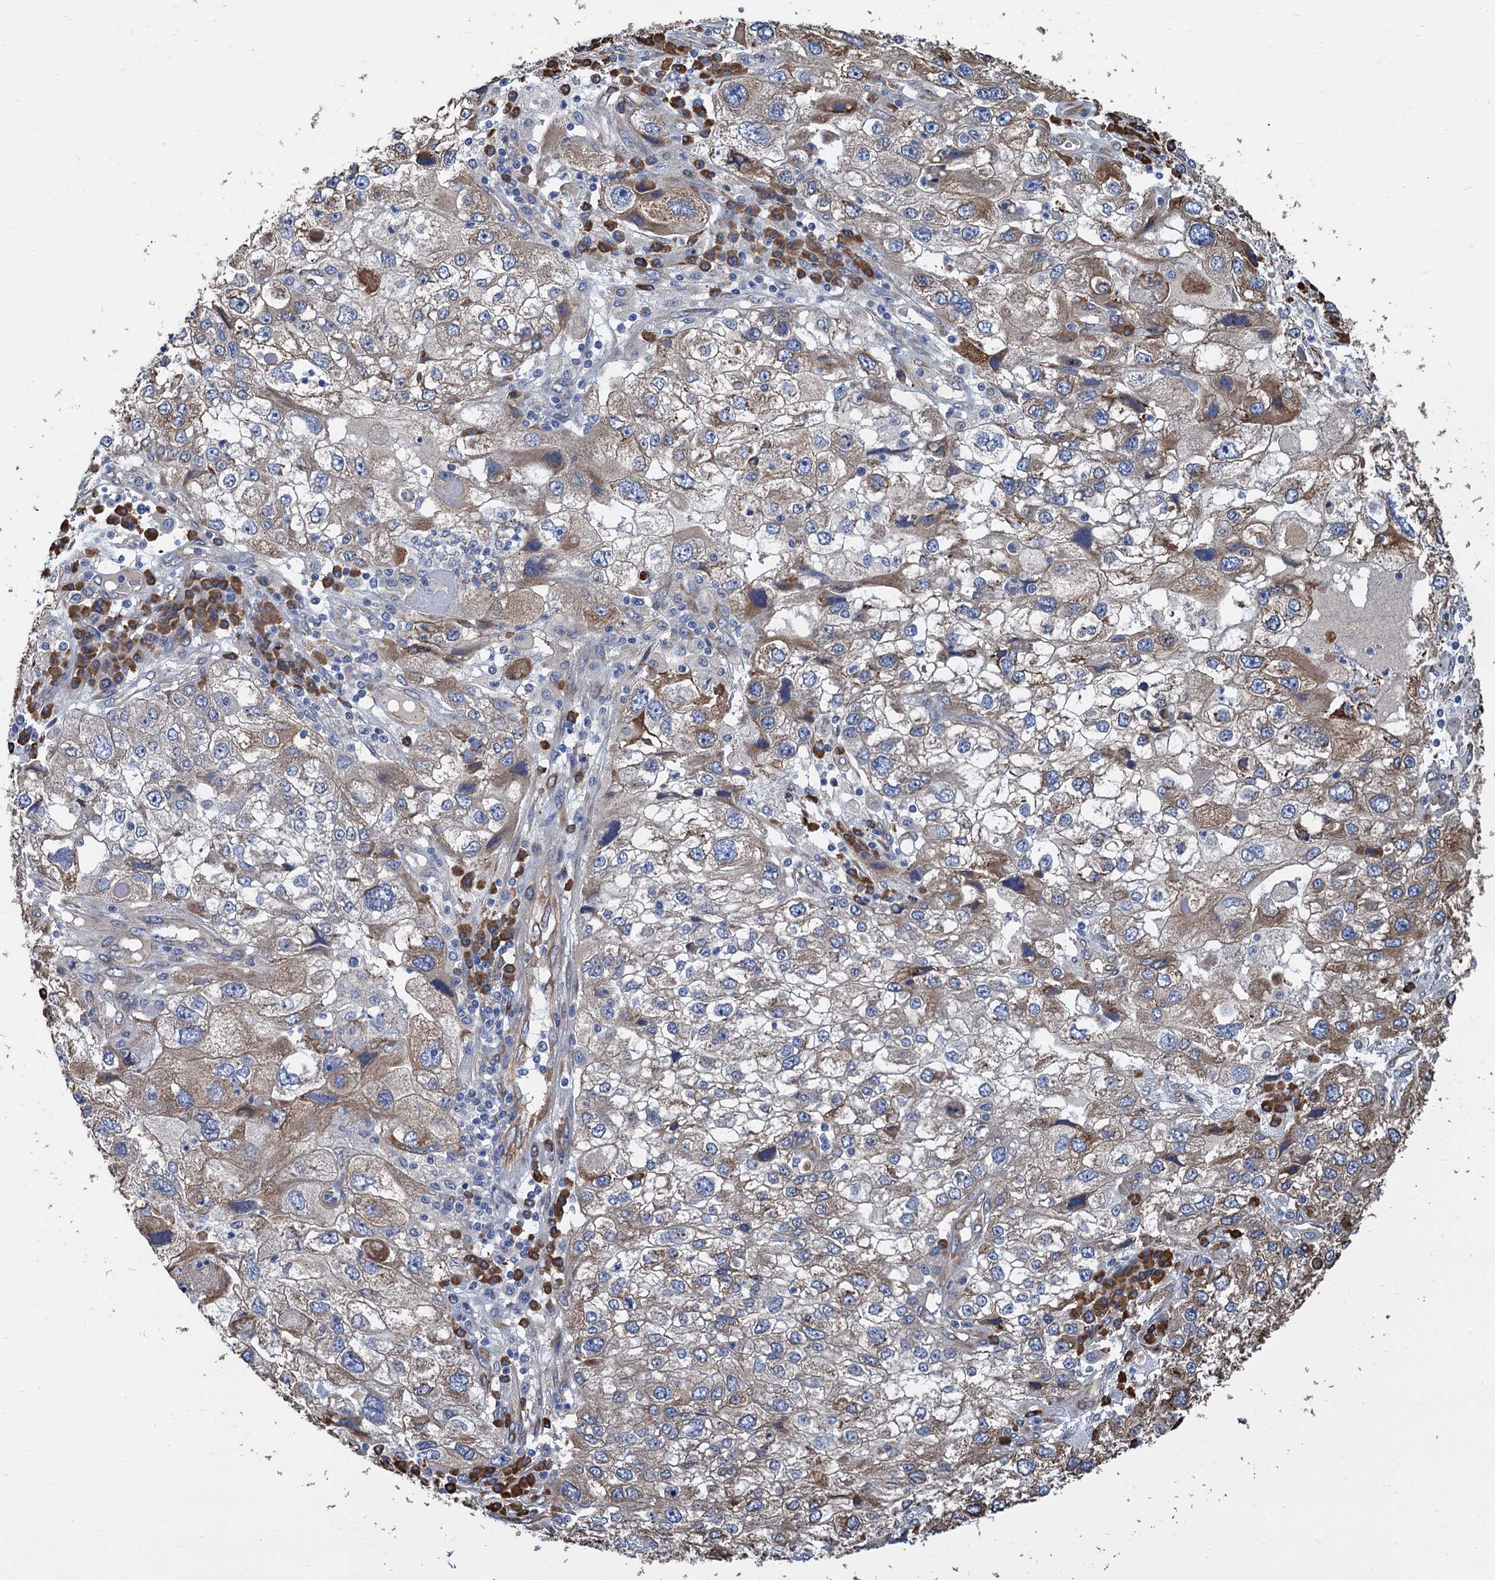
{"staining": {"intensity": "moderate", "quantity": "<25%", "location": "cytoplasmic/membranous"}, "tissue": "endometrial cancer", "cell_type": "Tumor cells", "image_type": "cancer", "snomed": [{"axis": "morphology", "description": "Adenocarcinoma, NOS"}, {"axis": "topography", "description": "Endometrium"}], "caption": "Immunohistochemistry (IHC) photomicrograph of neoplastic tissue: endometrial adenocarcinoma stained using IHC demonstrates low levels of moderate protein expression localized specifically in the cytoplasmic/membranous of tumor cells, appearing as a cytoplasmic/membranous brown color.", "gene": "CNNM1", "patient": {"sex": "female", "age": 49}}